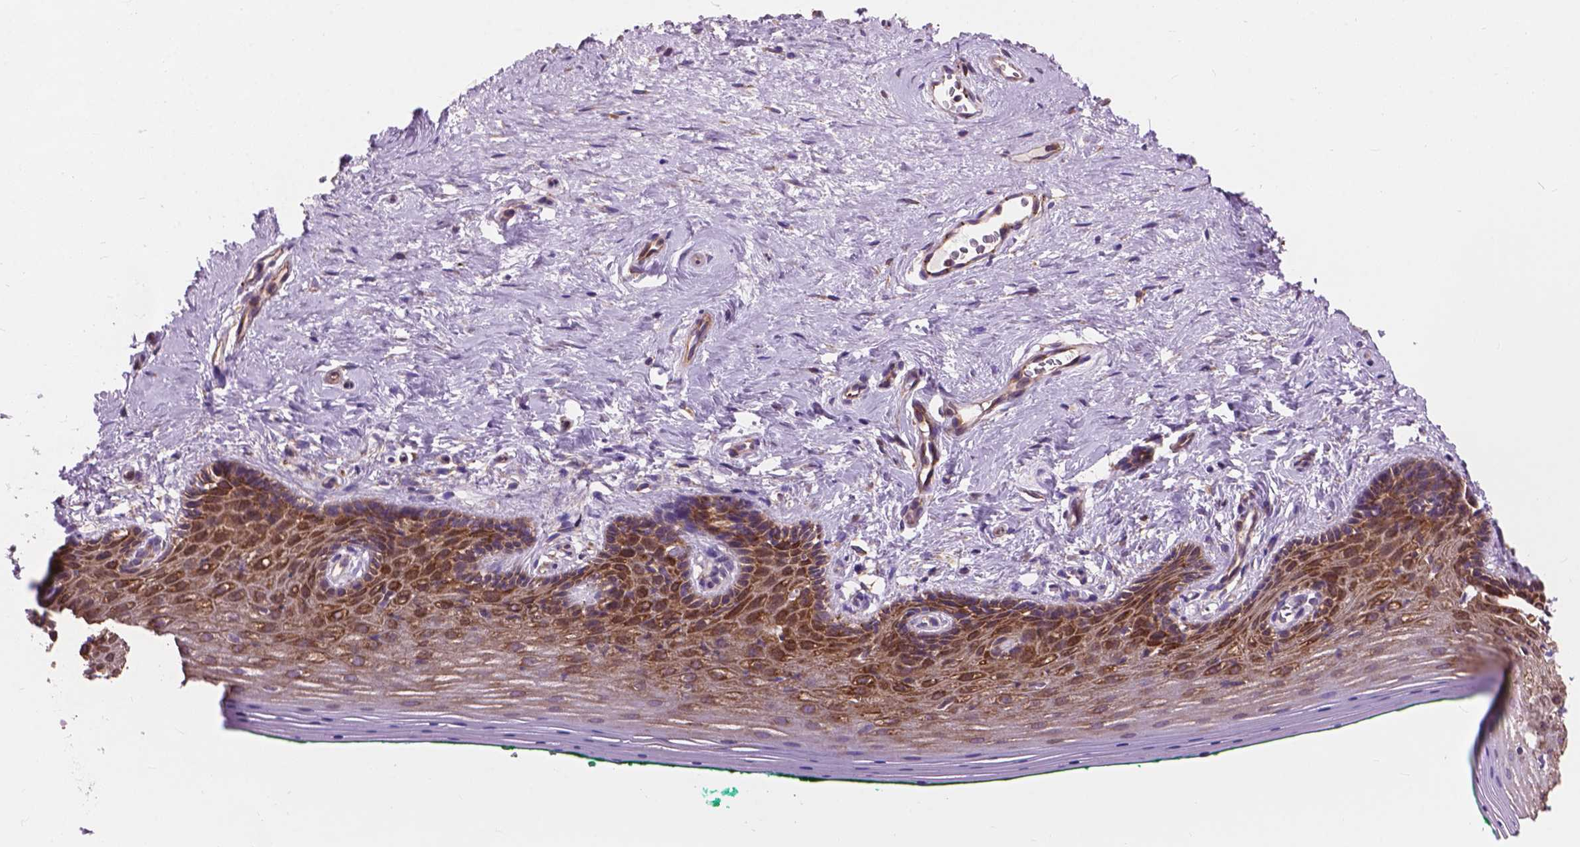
{"staining": {"intensity": "moderate", "quantity": ">75%", "location": "cytoplasmic/membranous"}, "tissue": "vagina", "cell_type": "Squamous epithelial cells", "image_type": "normal", "snomed": [{"axis": "morphology", "description": "Normal tissue, NOS"}, {"axis": "topography", "description": "Vagina"}], "caption": "Moderate cytoplasmic/membranous expression for a protein is present in approximately >75% of squamous epithelial cells of unremarkable vagina using immunohistochemistry.", "gene": "RPL37A", "patient": {"sex": "female", "age": 45}}